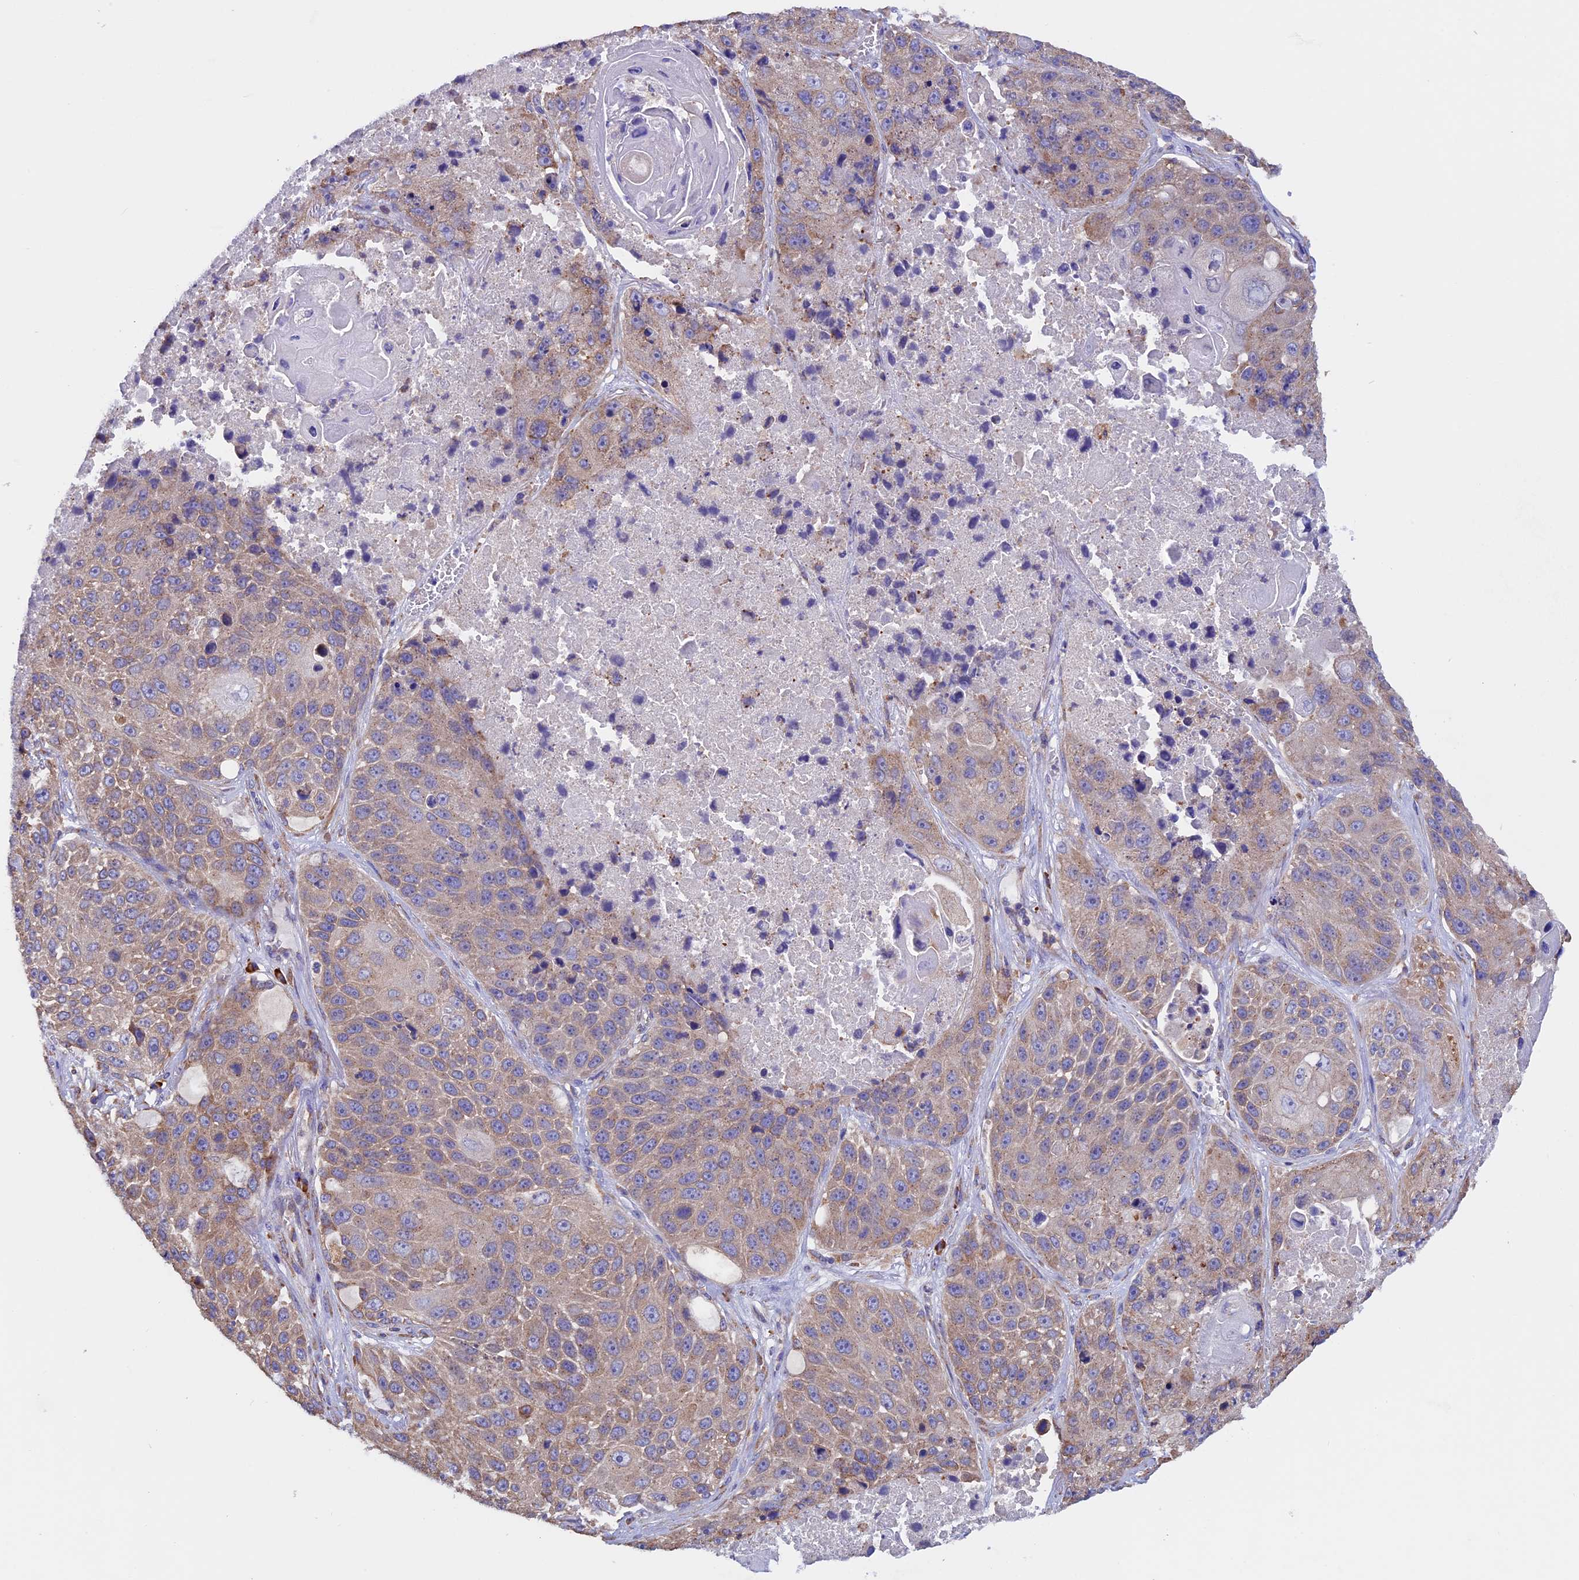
{"staining": {"intensity": "moderate", "quantity": ">75%", "location": "cytoplasmic/membranous"}, "tissue": "lung cancer", "cell_type": "Tumor cells", "image_type": "cancer", "snomed": [{"axis": "morphology", "description": "Squamous cell carcinoma, NOS"}, {"axis": "topography", "description": "Lung"}], "caption": "Squamous cell carcinoma (lung) stained for a protein (brown) shows moderate cytoplasmic/membranous positive staining in approximately >75% of tumor cells.", "gene": "BTBD3", "patient": {"sex": "male", "age": 61}}